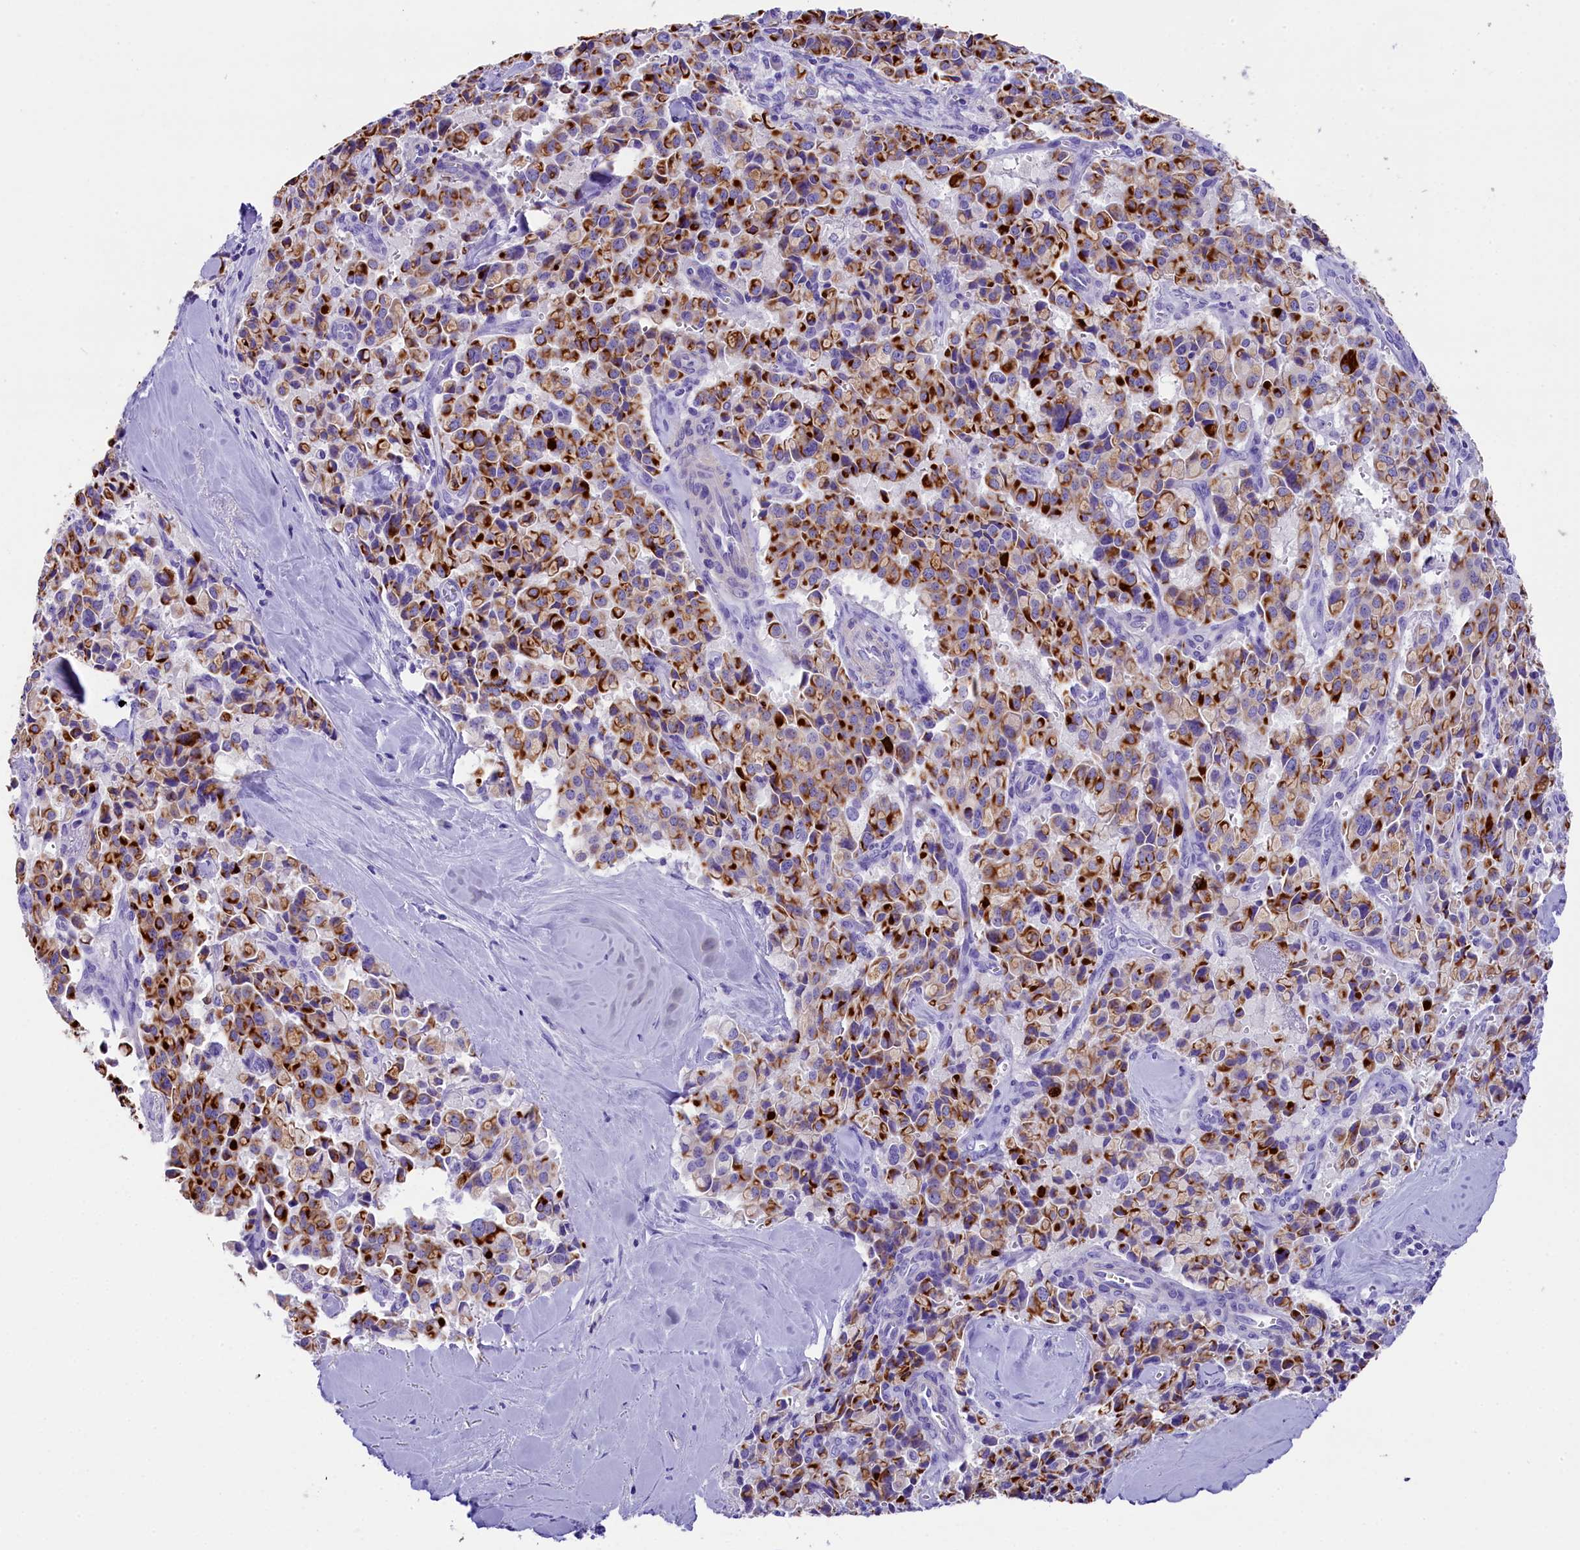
{"staining": {"intensity": "strong", "quantity": ">75%", "location": "cytoplasmic/membranous"}, "tissue": "pancreatic cancer", "cell_type": "Tumor cells", "image_type": "cancer", "snomed": [{"axis": "morphology", "description": "Adenocarcinoma, NOS"}, {"axis": "topography", "description": "Pancreas"}], "caption": "A high amount of strong cytoplasmic/membranous positivity is appreciated in about >75% of tumor cells in pancreatic cancer tissue.", "gene": "SKIDA1", "patient": {"sex": "male", "age": 65}}